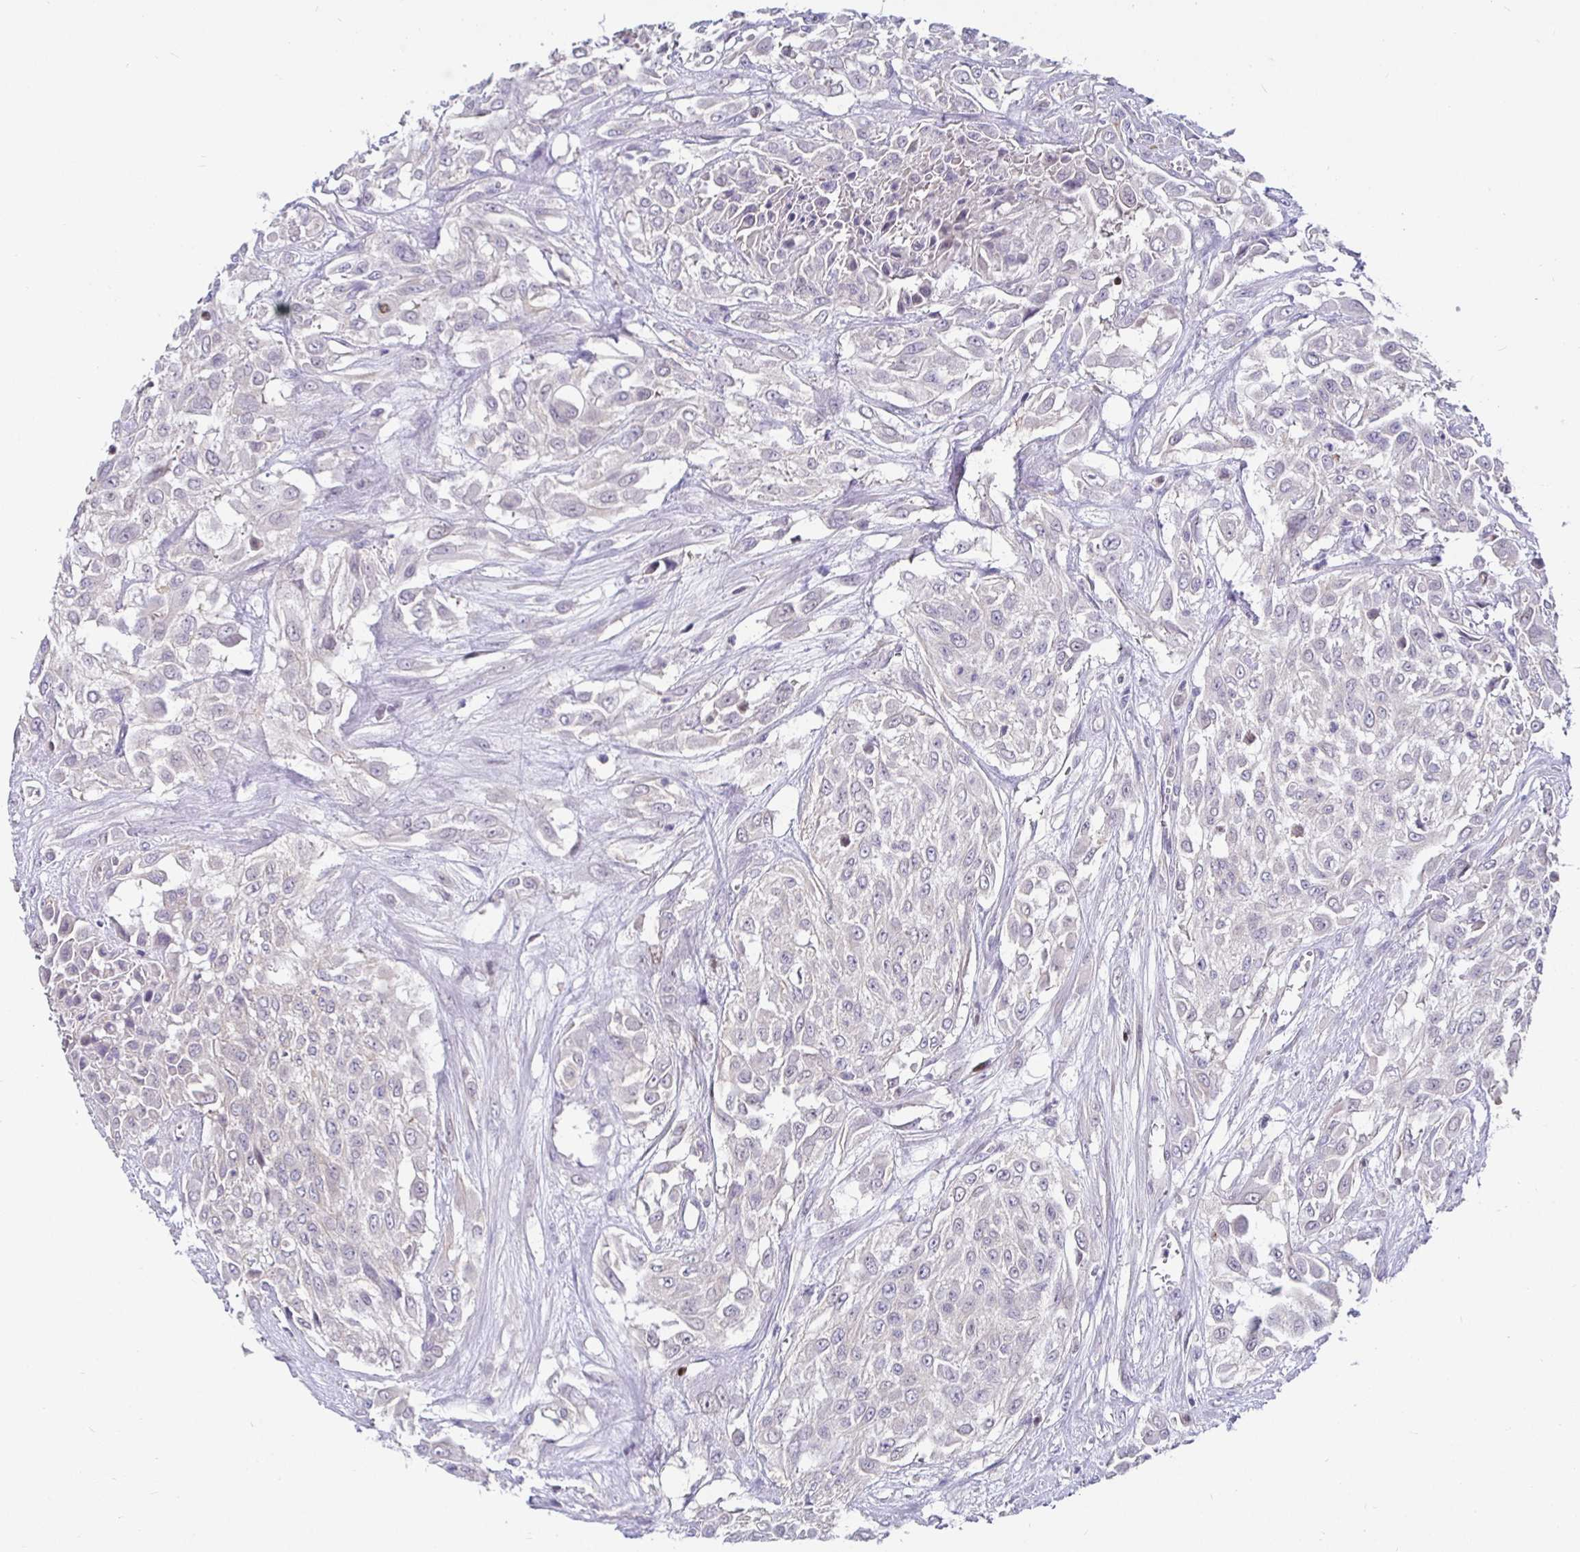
{"staining": {"intensity": "negative", "quantity": "none", "location": "none"}, "tissue": "urothelial cancer", "cell_type": "Tumor cells", "image_type": "cancer", "snomed": [{"axis": "morphology", "description": "Urothelial carcinoma, High grade"}, {"axis": "topography", "description": "Urinary bladder"}], "caption": "IHC photomicrograph of human urothelial cancer stained for a protein (brown), which reveals no expression in tumor cells.", "gene": "SATB1", "patient": {"sex": "male", "age": 57}}